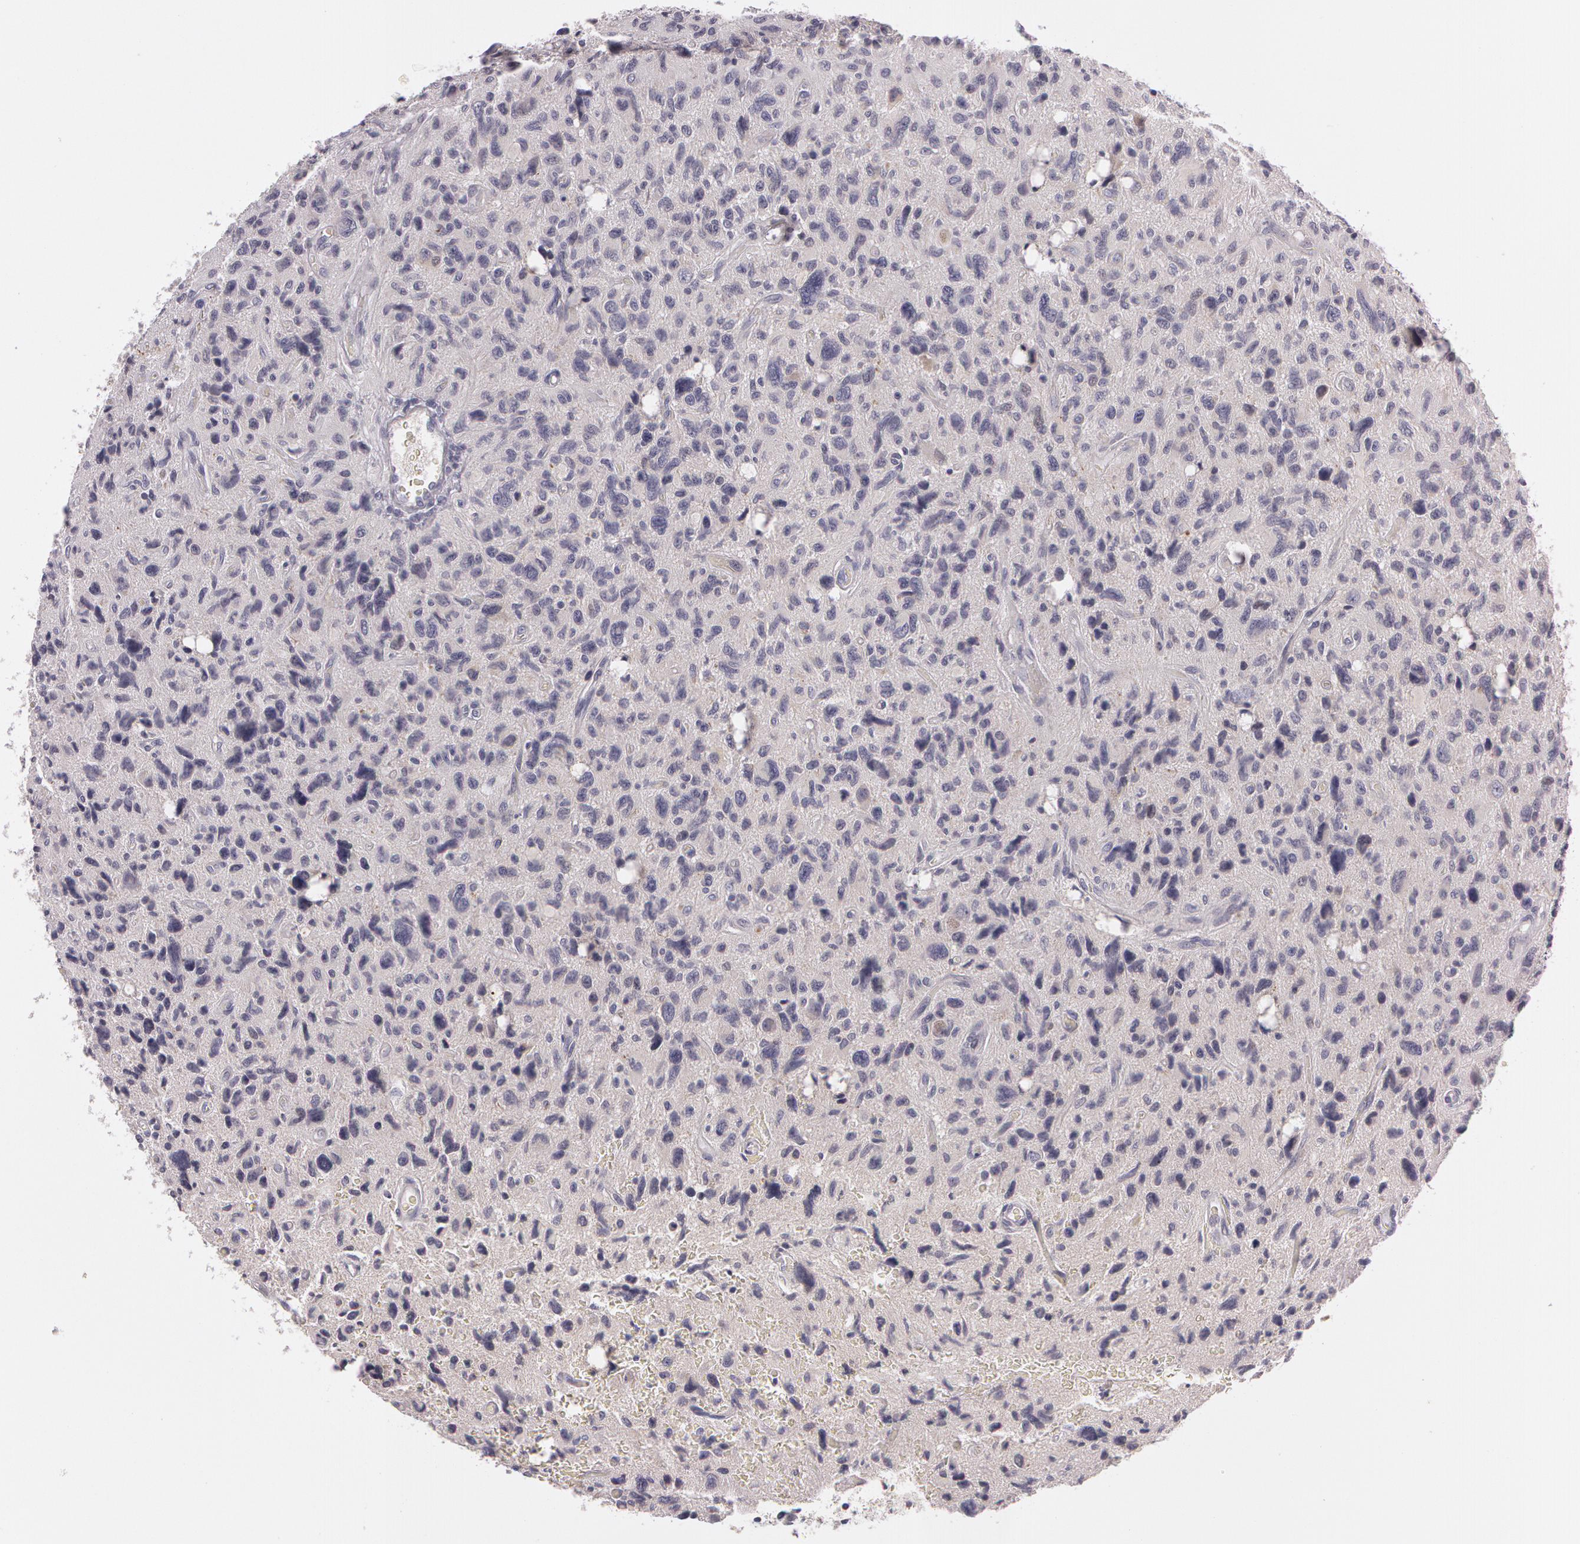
{"staining": {"intensity": "weak", "quantity": "<25%", "location": "cytoplasmic/membranous"}, "tissue": "glioma", "cell_type": "Tumor cells", "image_type": "cancer", "snomed": [{"axis": "morphology", "description": "Glioma, malignant, High grade"}, {"axis": "topography", "description": "Brain"}], "caption": "Immunohistochemistry of malignant glioma (high-grade) exhibits no positivity in tumor cells.", "gene": "MXRA5", "patient": {"sex": "female", "age": 60}}